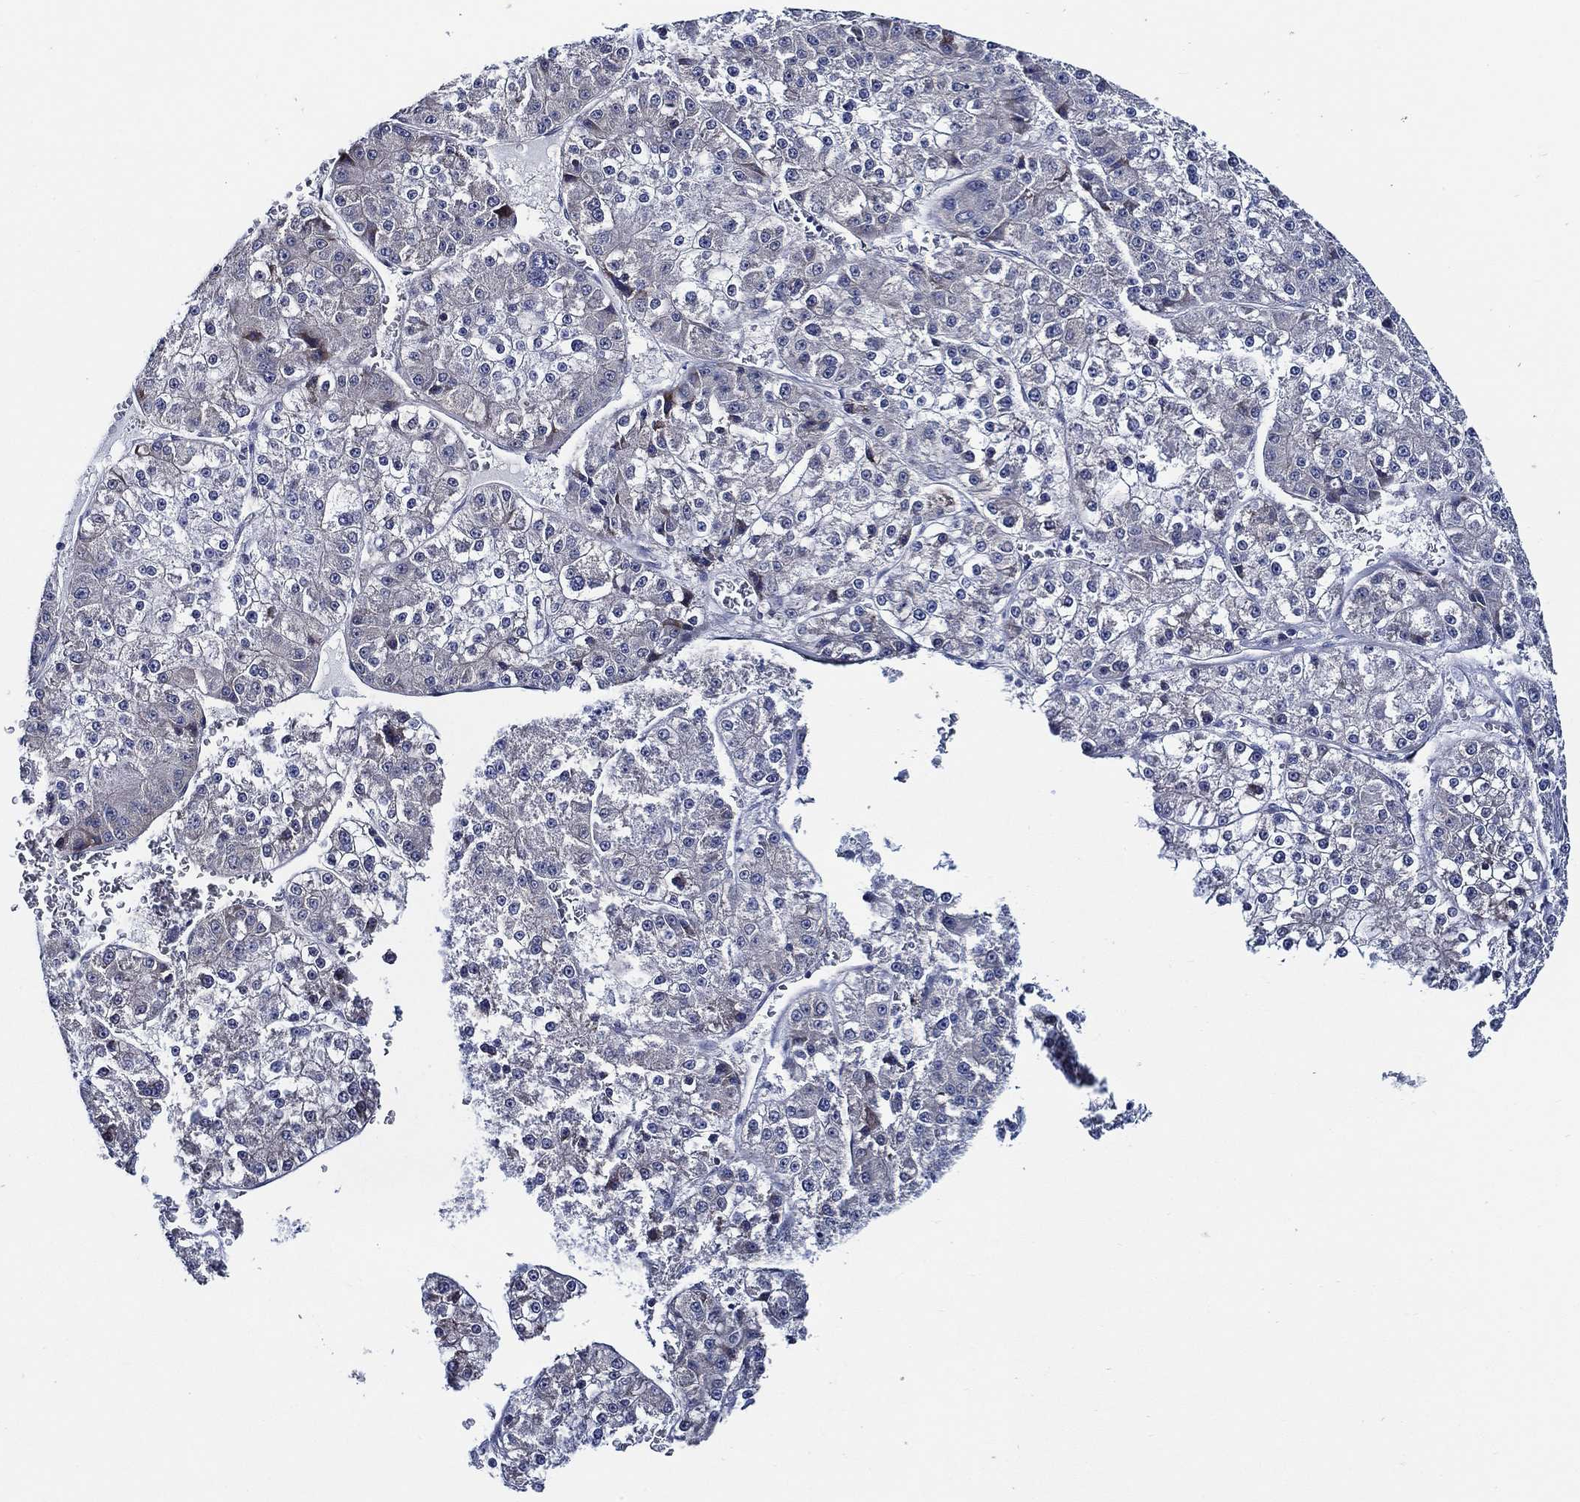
{"staining": {"intensity": "negative", "quantity": "none", "location": "none"}, "tissue": "liver cancer", "cell_type": "Tumor cells", "image_type": "cancer", "snomed": [{"axis": "morphology", "description": "Carcinoma, Hepatocellular, NOS"}, {"axis": "topography", "description": "Liver"}], "caption": "DAB (3,3'-diaminobenzidine) immunohistochemical staining of liver hepatocellular carcinoma reveals no significant expression in tumor cells.", "gene": "C8orf48", "patient": {"sex": "female", "age": 73}}